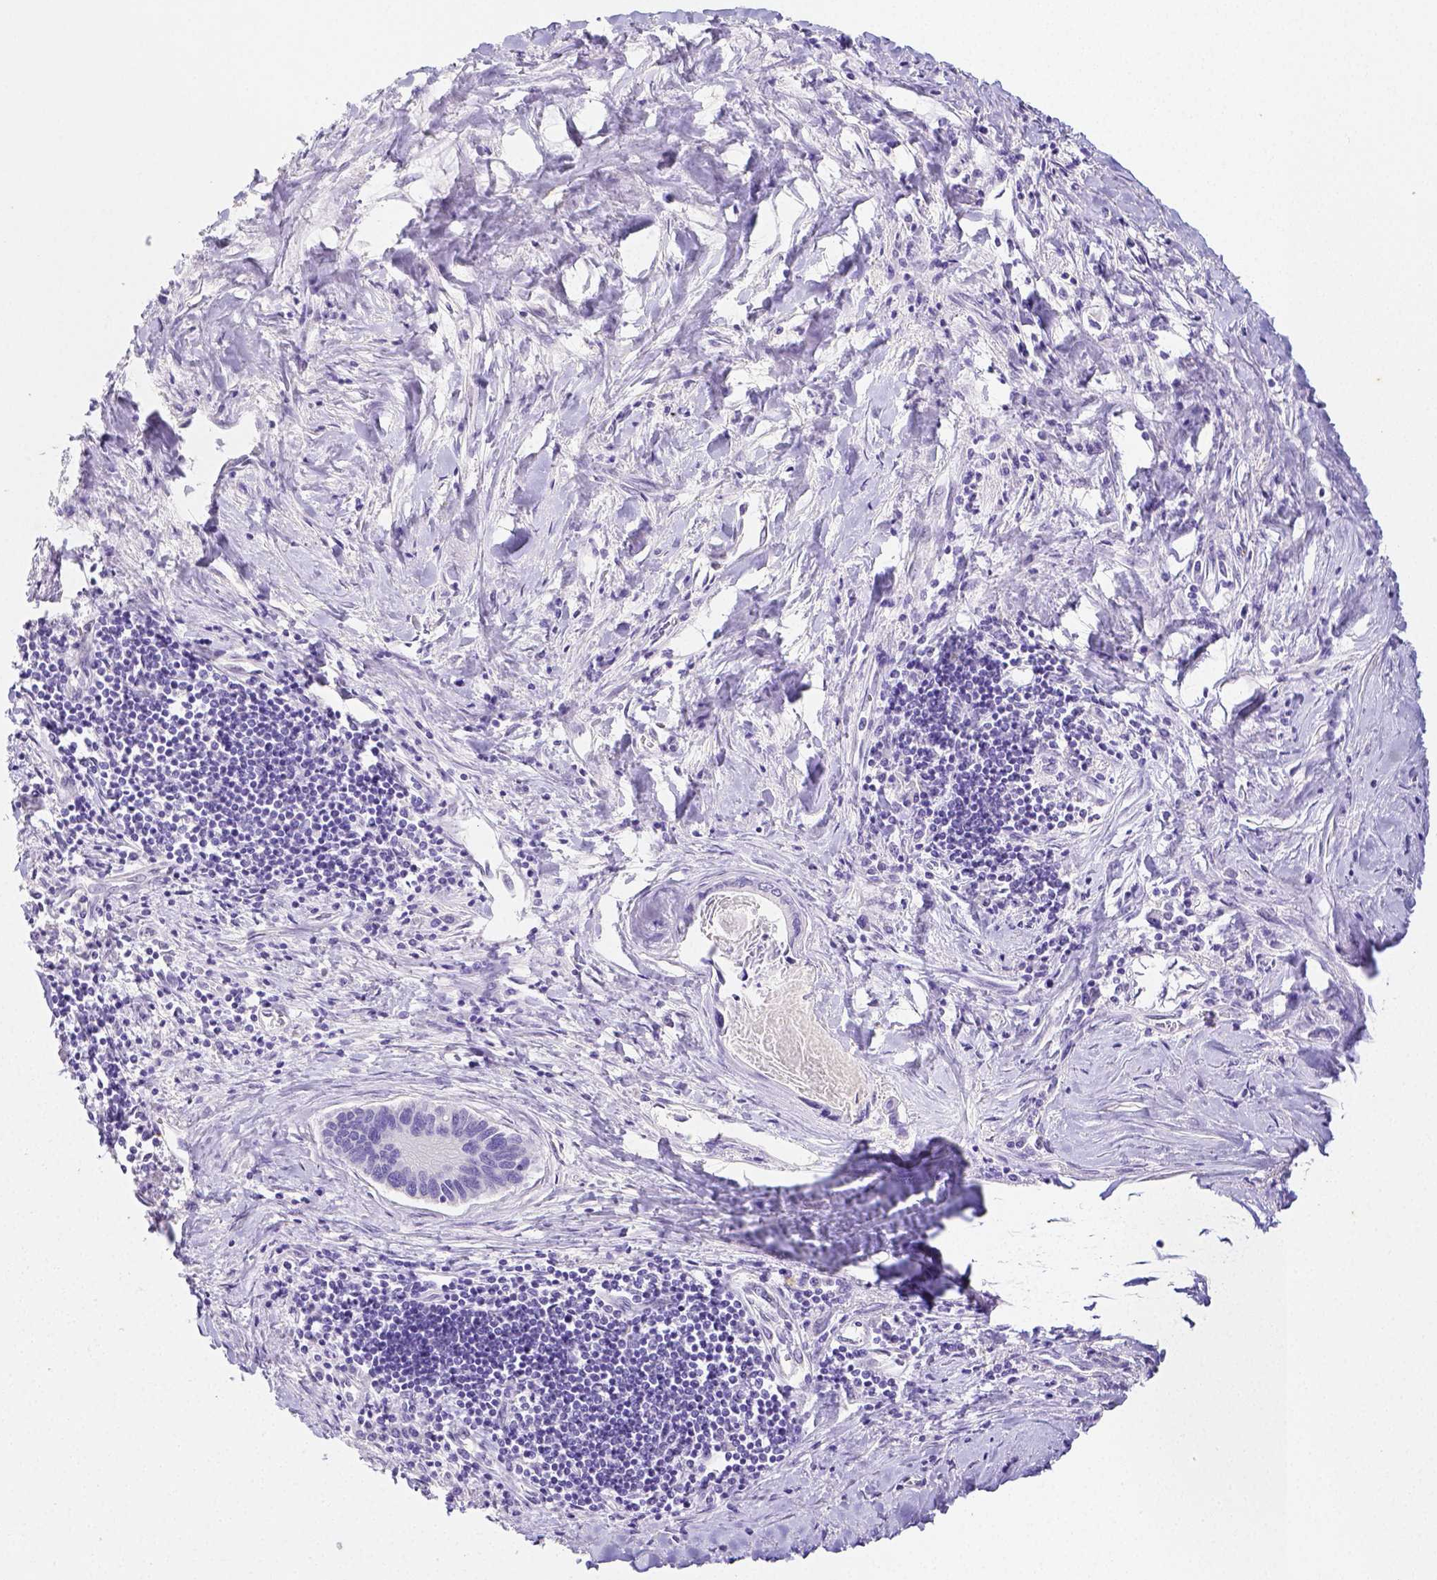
{"staining": {"intensity": "negative", "quantity": "none", "location": "none"}, "tissue": "liver cancer", "cell_type": "Tumor cells", "image_type": "cancer", "snomed": [{"axis": "morphology", "description": "Cholangiocarcinoma"}, {"axis": "topography", "description": "Liver"}], "caption": "Photomicrograph shows no protein positivity in tumor cells of liver cholangiocarcinoma tissue.", "gene": "ARHGAP36", "patient": {"sex": "male", "age": 66}}